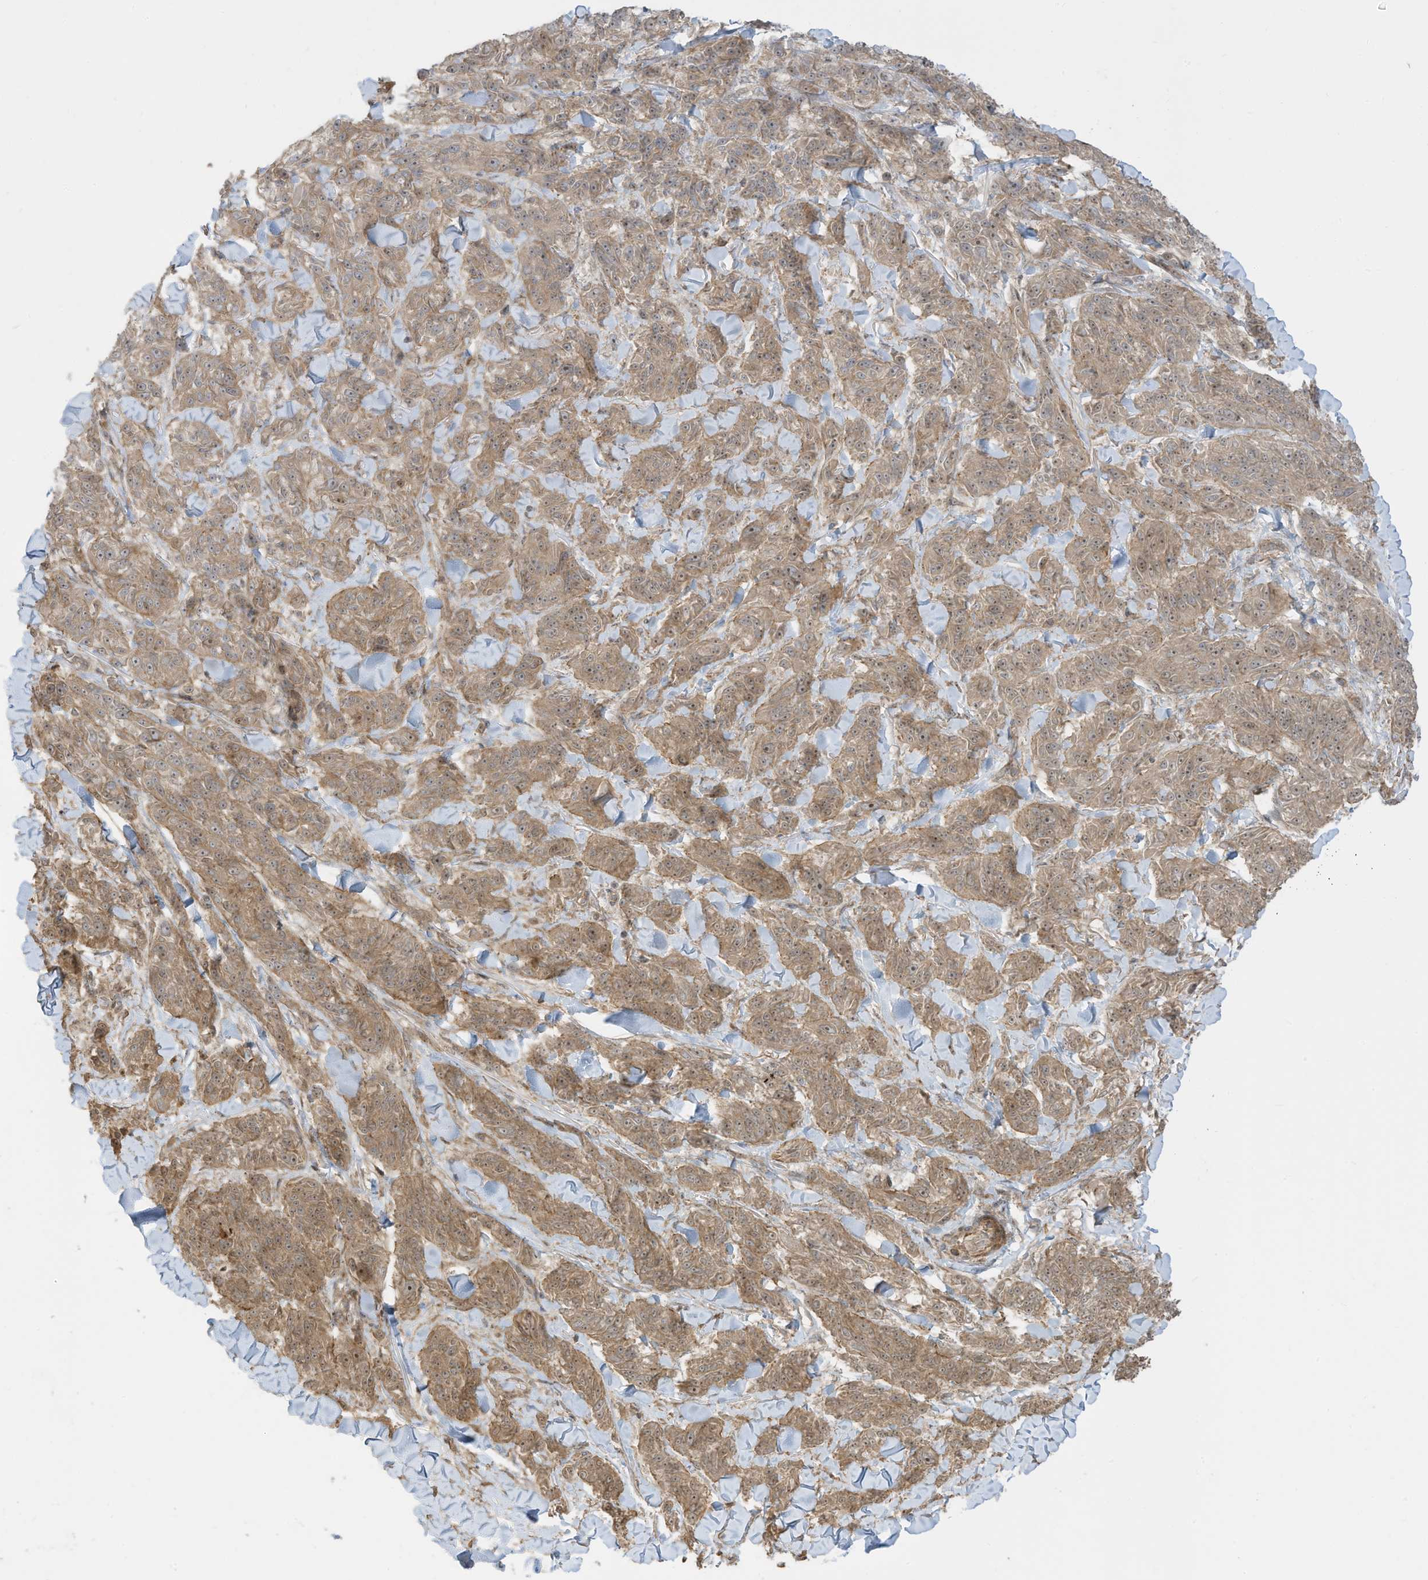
{"staining": {"intensity": "moderate", "quantity": ">75%", "location": "cytoplasmic/membranous"}, "tissue": "melanoma", "cell_type": "Tumor cells", "image_type": "cancer", "snomed": [{"axis": "morphology", "description": "Malignant melanoma, NOS"}, {"axis": "topography", "description": "Skin"}], "caption": "A photomicrograph of human malignant melanoma stained for a protein exhibits moderate cytoplasmic/membranous brown staining in tumor cells.", "gene": "ENTR1", "patient": {"sex": "male", "age": 53}}